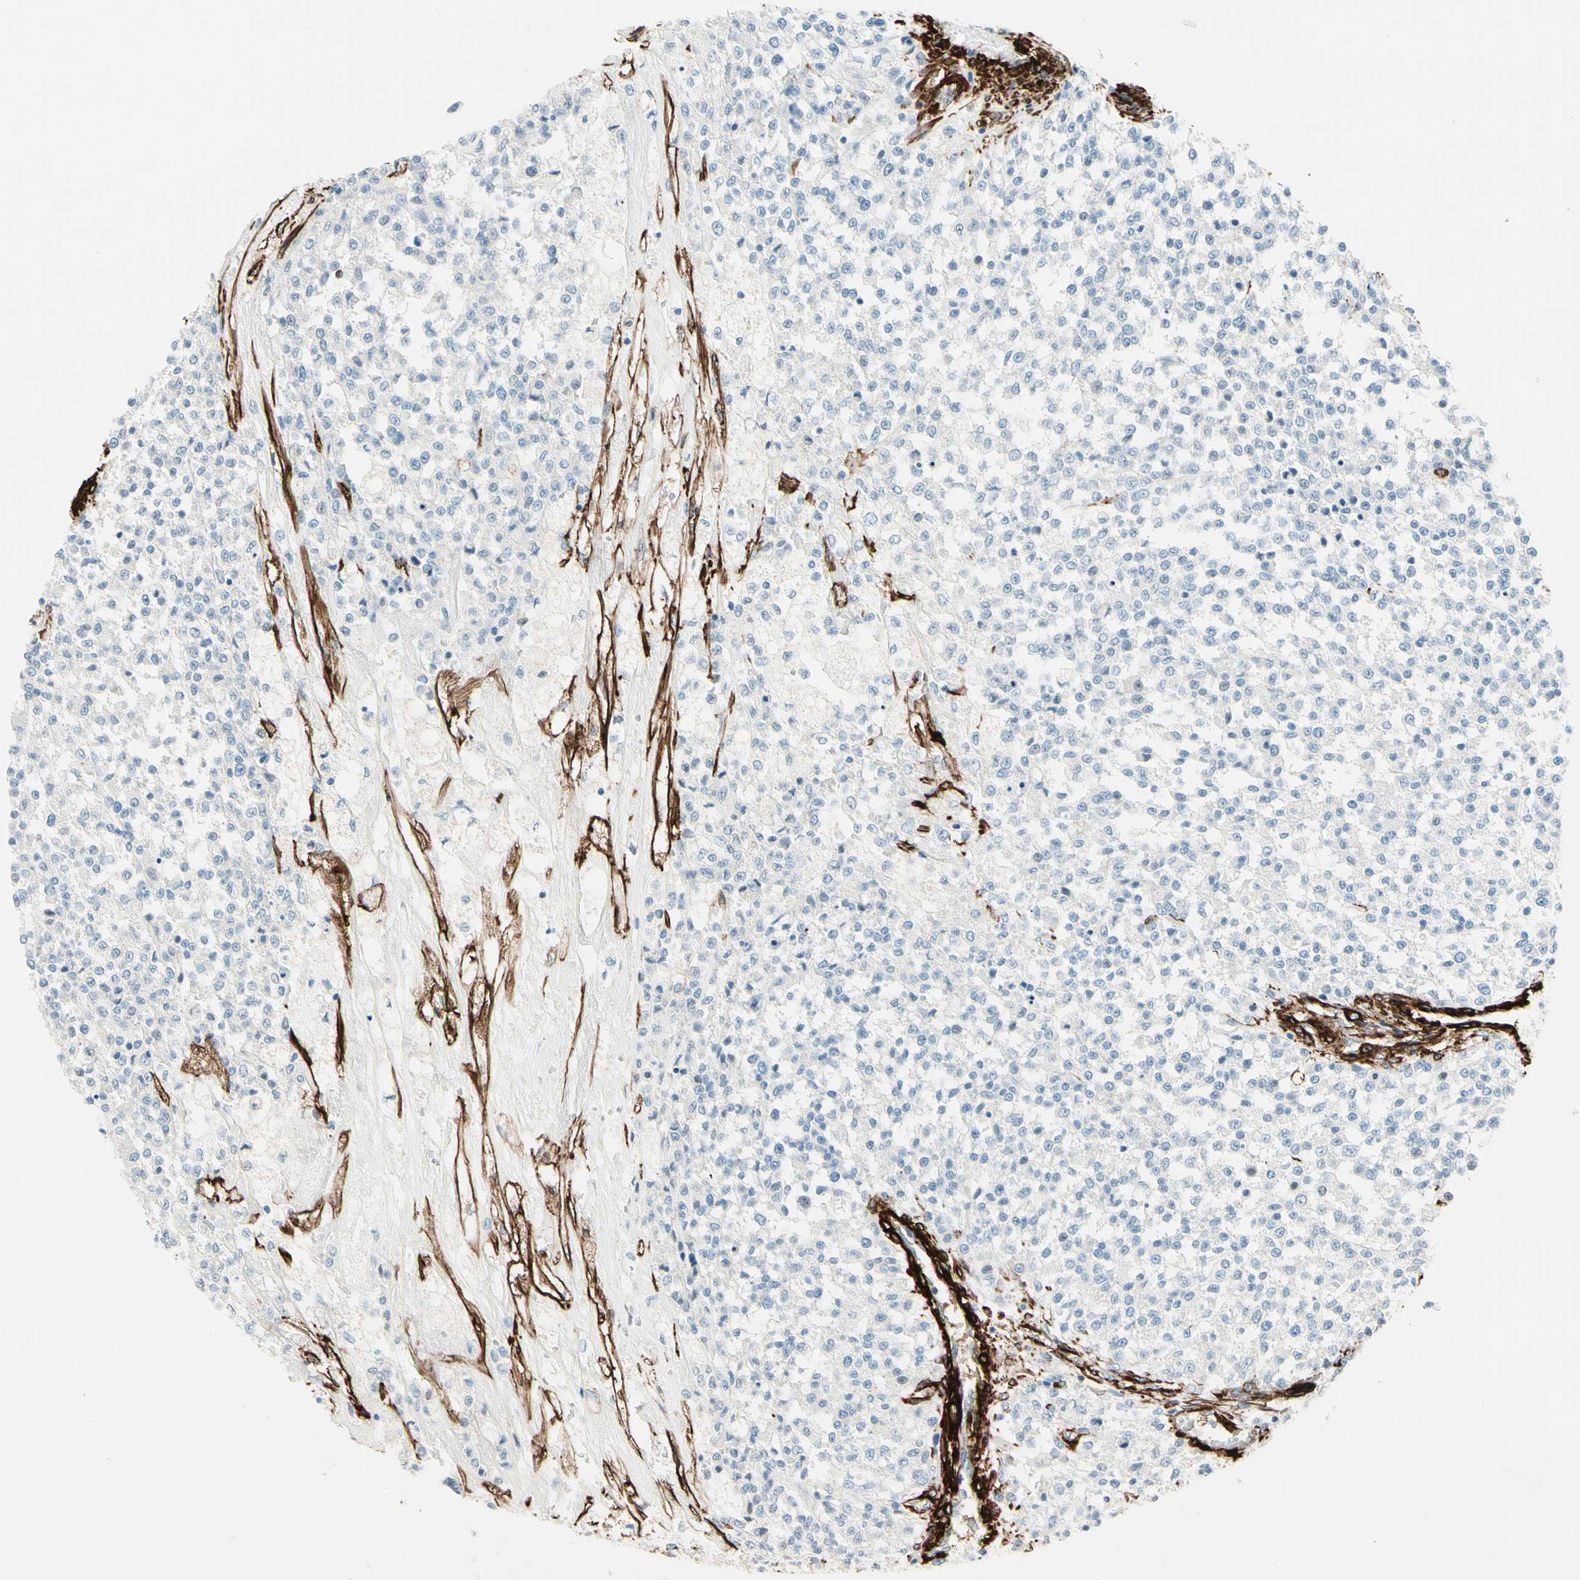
{"staining": {"intensity": "negative", "quantity": "none", "location": "none"}, "tissue": "testis cancer", "cell_type": "Tumor cells", "image_type": "cancer", "snomed": [{"axis": "morphology", "description": "Seminoma, NOS"}, {"axis": "topography", "description": "Testis"}], "caption": "Photomicrograph shows no significant protein staining in tumor cells of testis cancer.", "gene": "CALD1", "patient": {"sex": "male", "age": 59}}